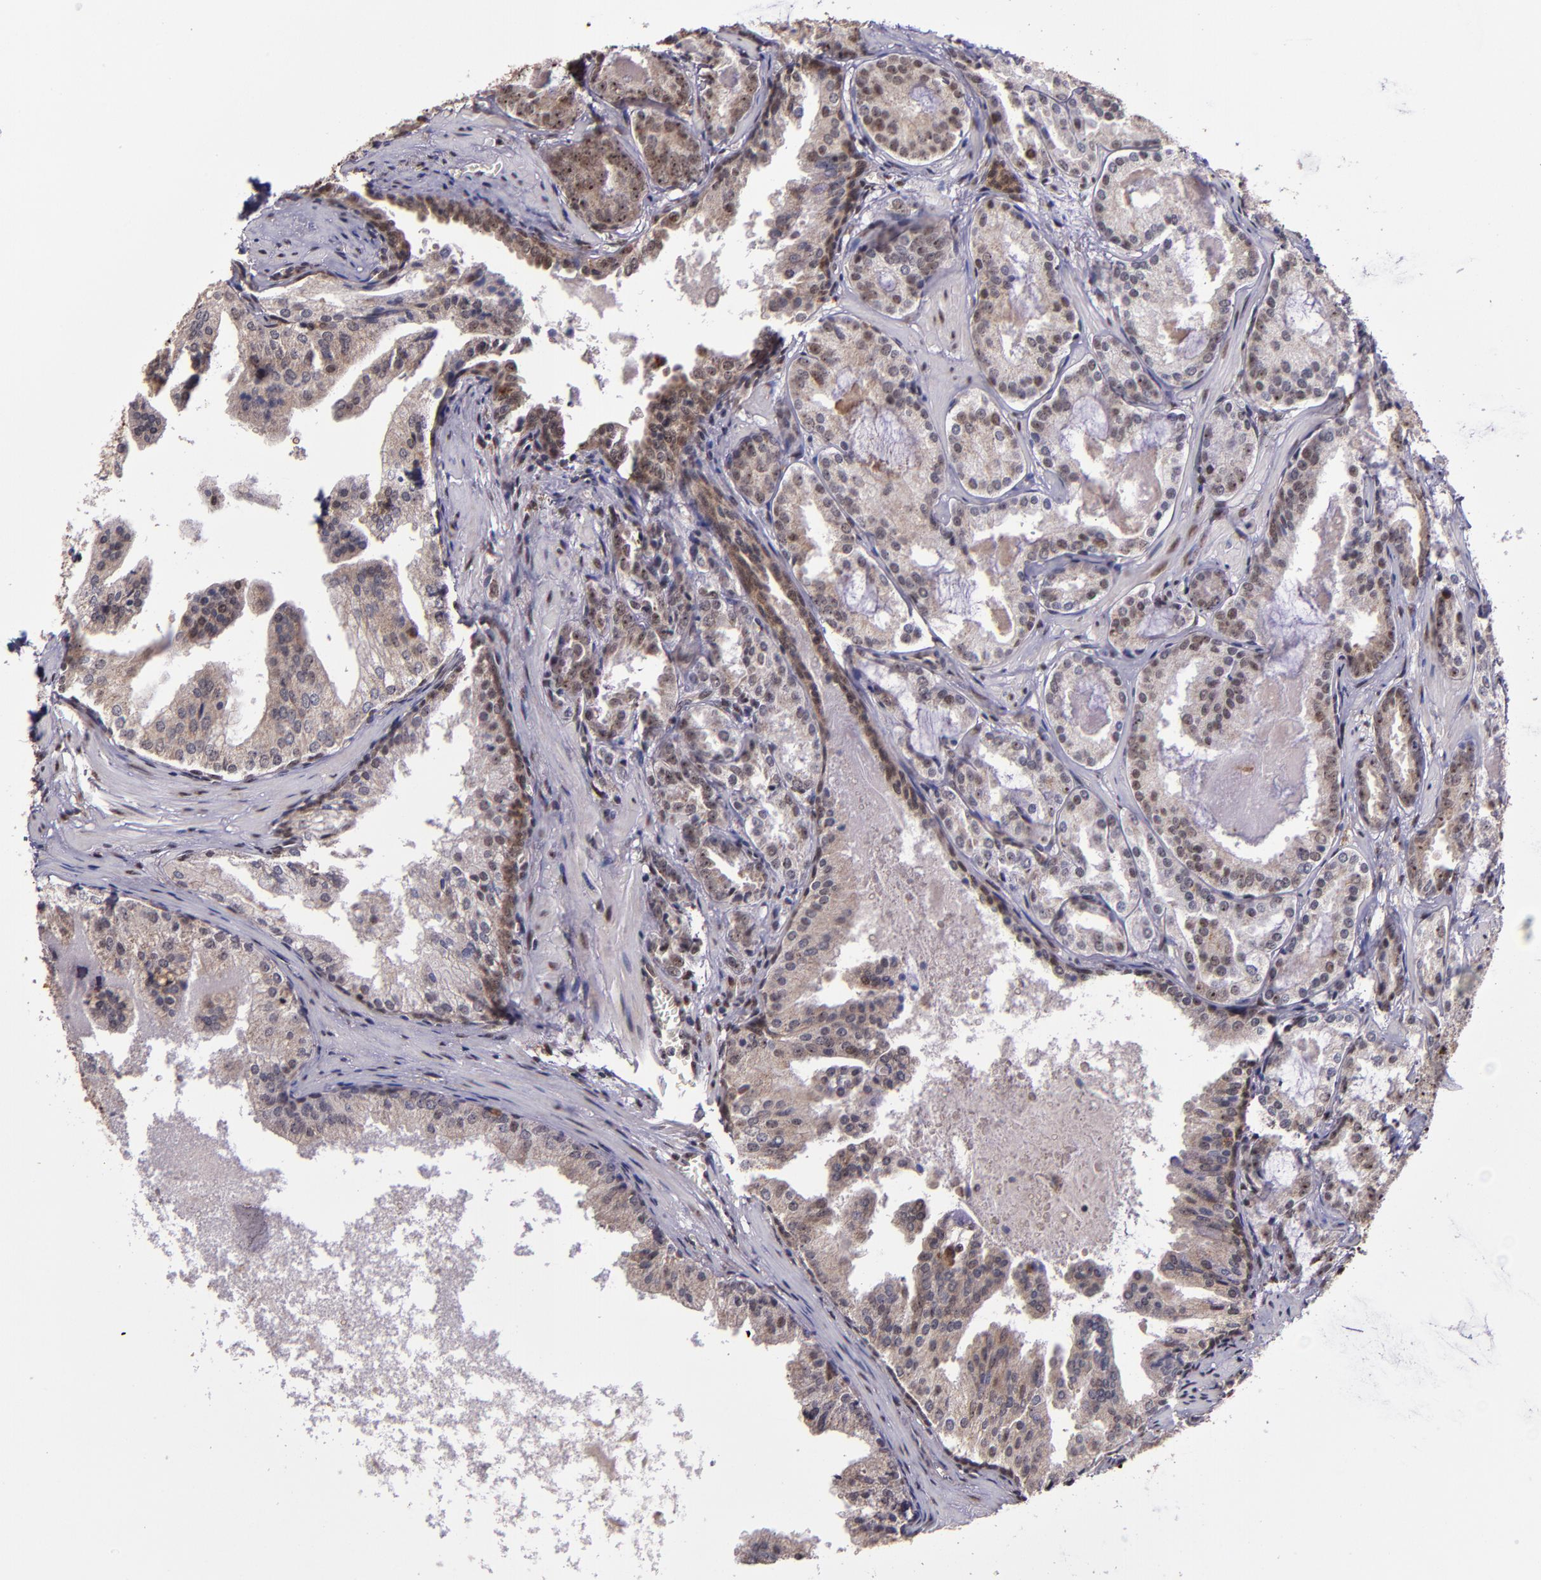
{"staining": {"intensity": "weak", "quantity": "25%-75%", "location": "cytoplasmic/membranous,nuclear"}, "tissue": "prostate cancer", "cell_type": "Tumor cells", "image_type": "cancer", "snomed": [{"axis": "morphology", "description": "Adenocarcinoma, Medium grade"}, {"axis": "topography", "description": "Prostate"}], "caption": "A histopathology image of human prostate cancer stained for a protein shows weak cytoplasmic/membranous and nuclear brown staining in tumor cells. The staining was performed using DAB to visualize the protein expression in brown, while the nuclei were stained in blue with hematoxylin (Magnification: 20x).", "gene": "CECR2", "patient": {"sex": "male", "age": 64}}